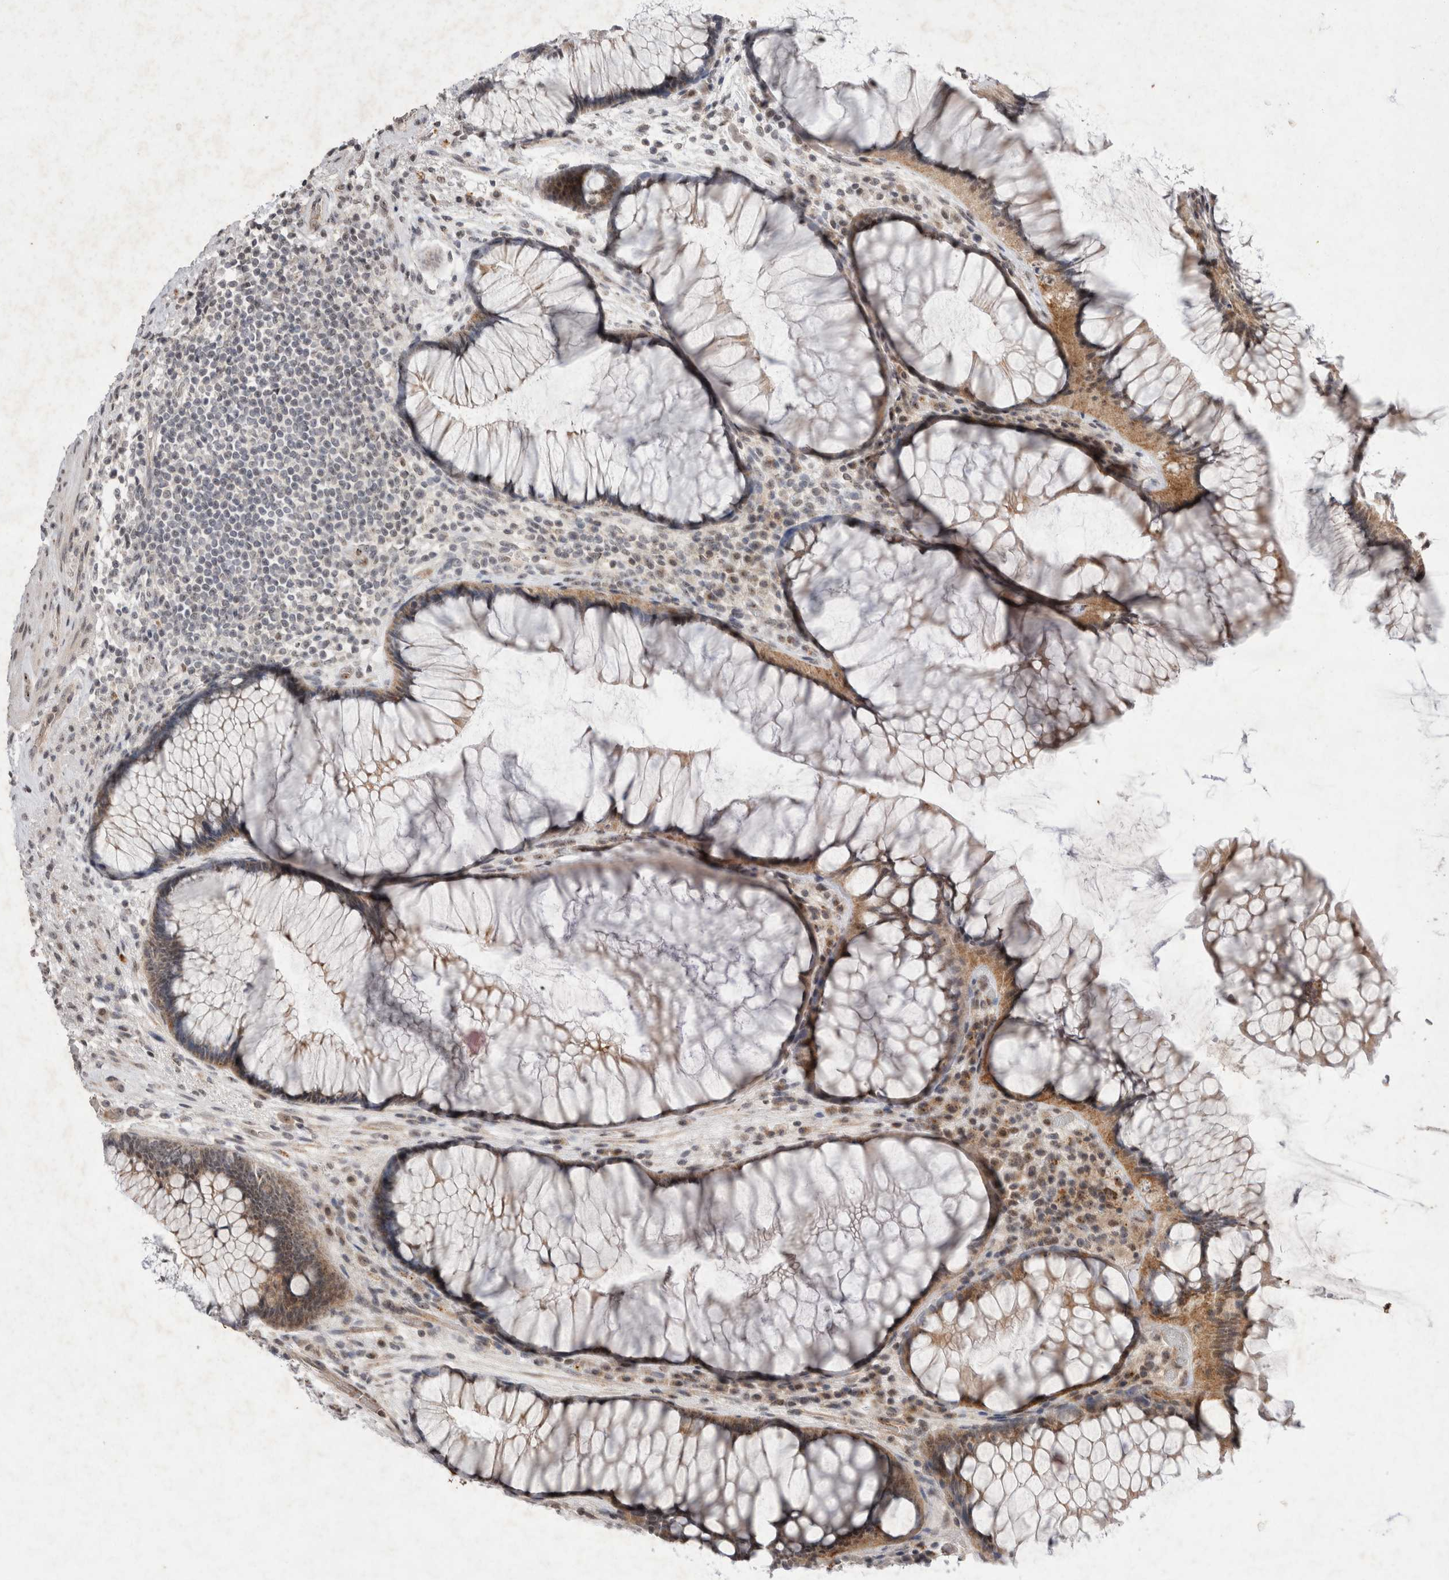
{"staining": {"intensity": "moderate", "quantity": ">75%", "location": "cytoplasmic/membranous,nuclear"}, "tissue": "rectum", "cell_type": "Glandular cells", "image_type": "normal", "snomed": [{"axis": "morphology", "description": "Normal tissue, NOS"}, {"axis": "topography", "description": "Rectum"}], "caption": "Protein staining reveals moderate cytoplasmic/membranous,nuclear positivity in approximately >75% of glandular cells in normal rectum.", "gene": "STK11", "patient": {"sex": "male", "age": 51}}